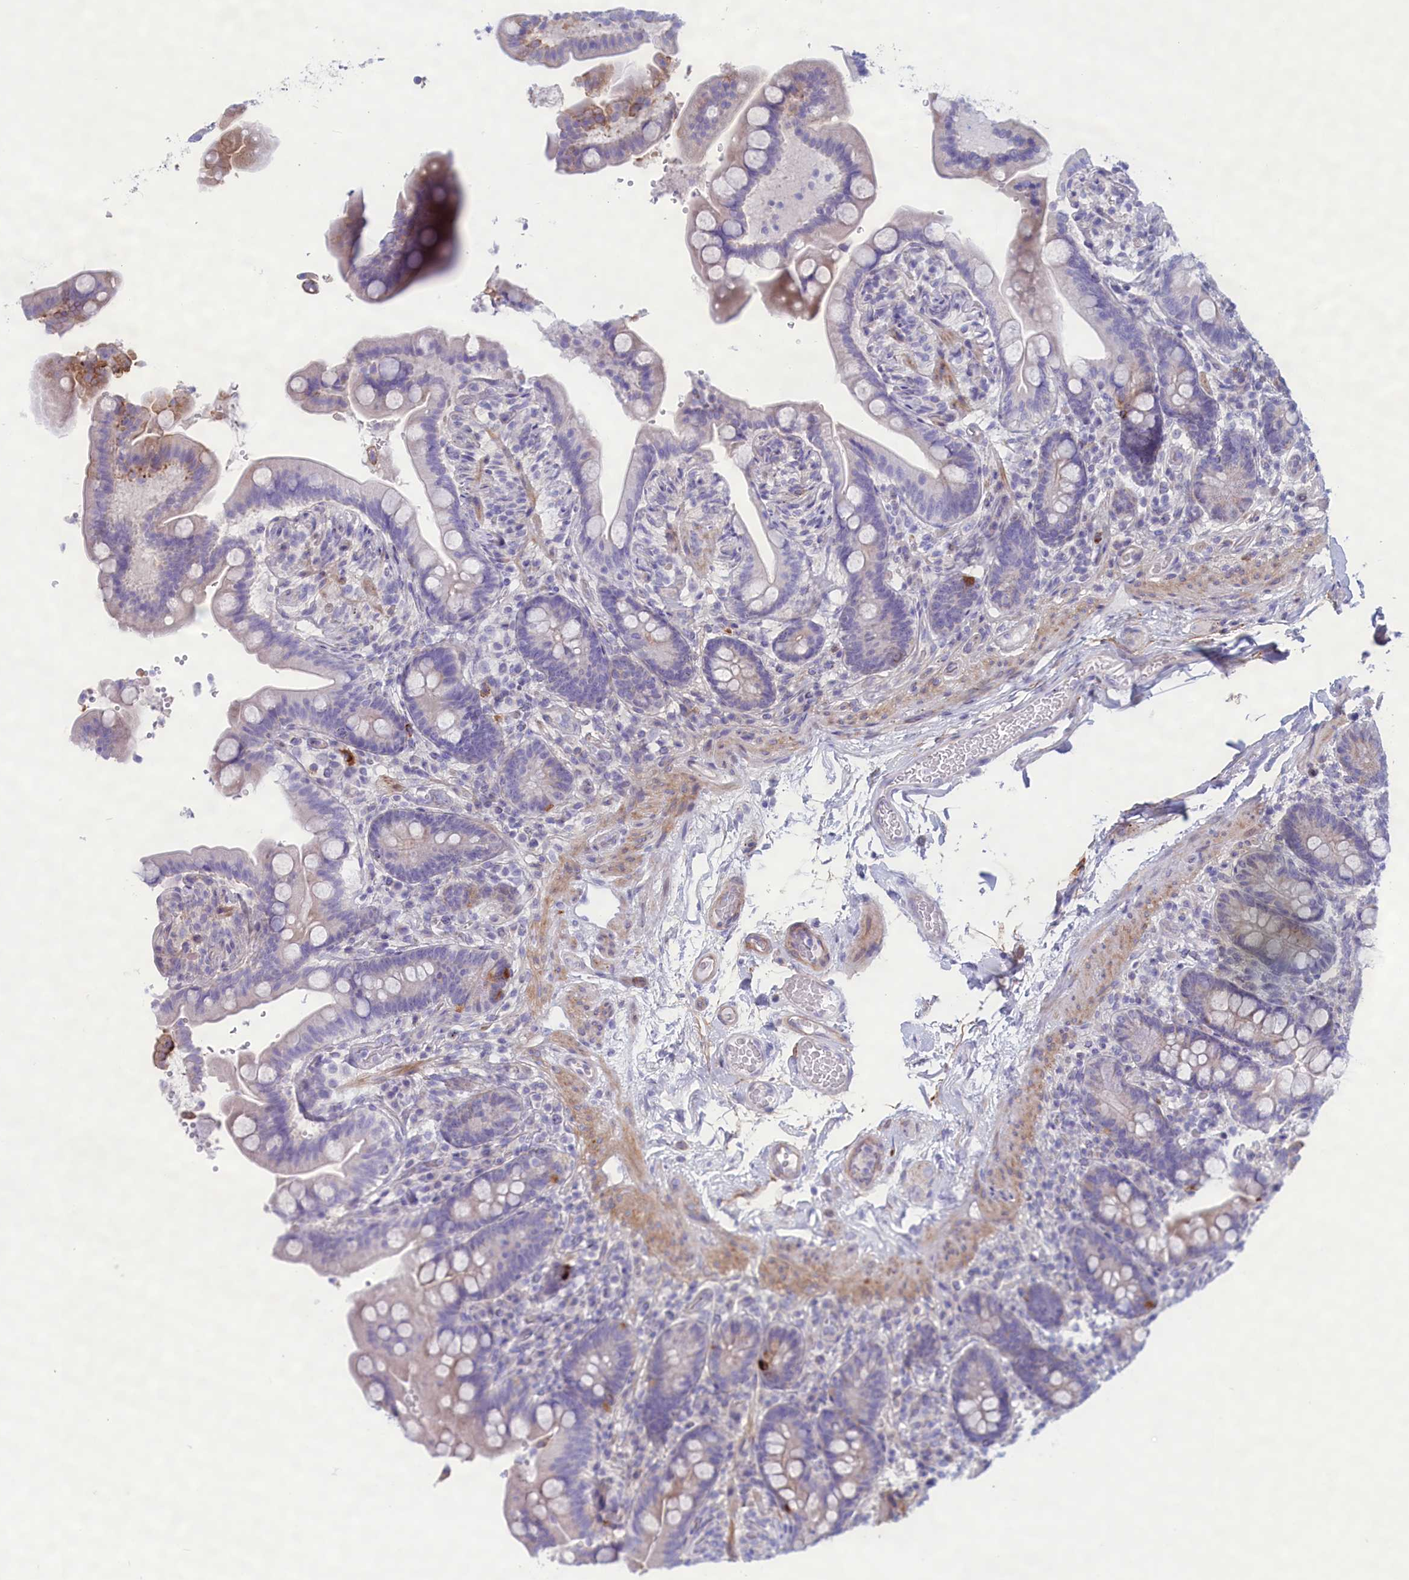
{"staining": {"intensity": "weak", "quantity": "<25%", "location": "cytoplasmic/membranous"}, "tissue": "colon", "cell_type": "Endothelial cells", "image_type": "normal", "snomed": [{"axis": "morphology", "description": "Normal tissue, NOS"}, {"axis": "topography", "description": "Smooth muscle"}, {"axis": "topography", "description": "Colon"}], "caption": "Immunohistochemical staining of unremarkable colon reveals no significant positivity in endothelial cells.", "gene": "MPV17L2", "patient": {"sex": "male", "age": 73}}